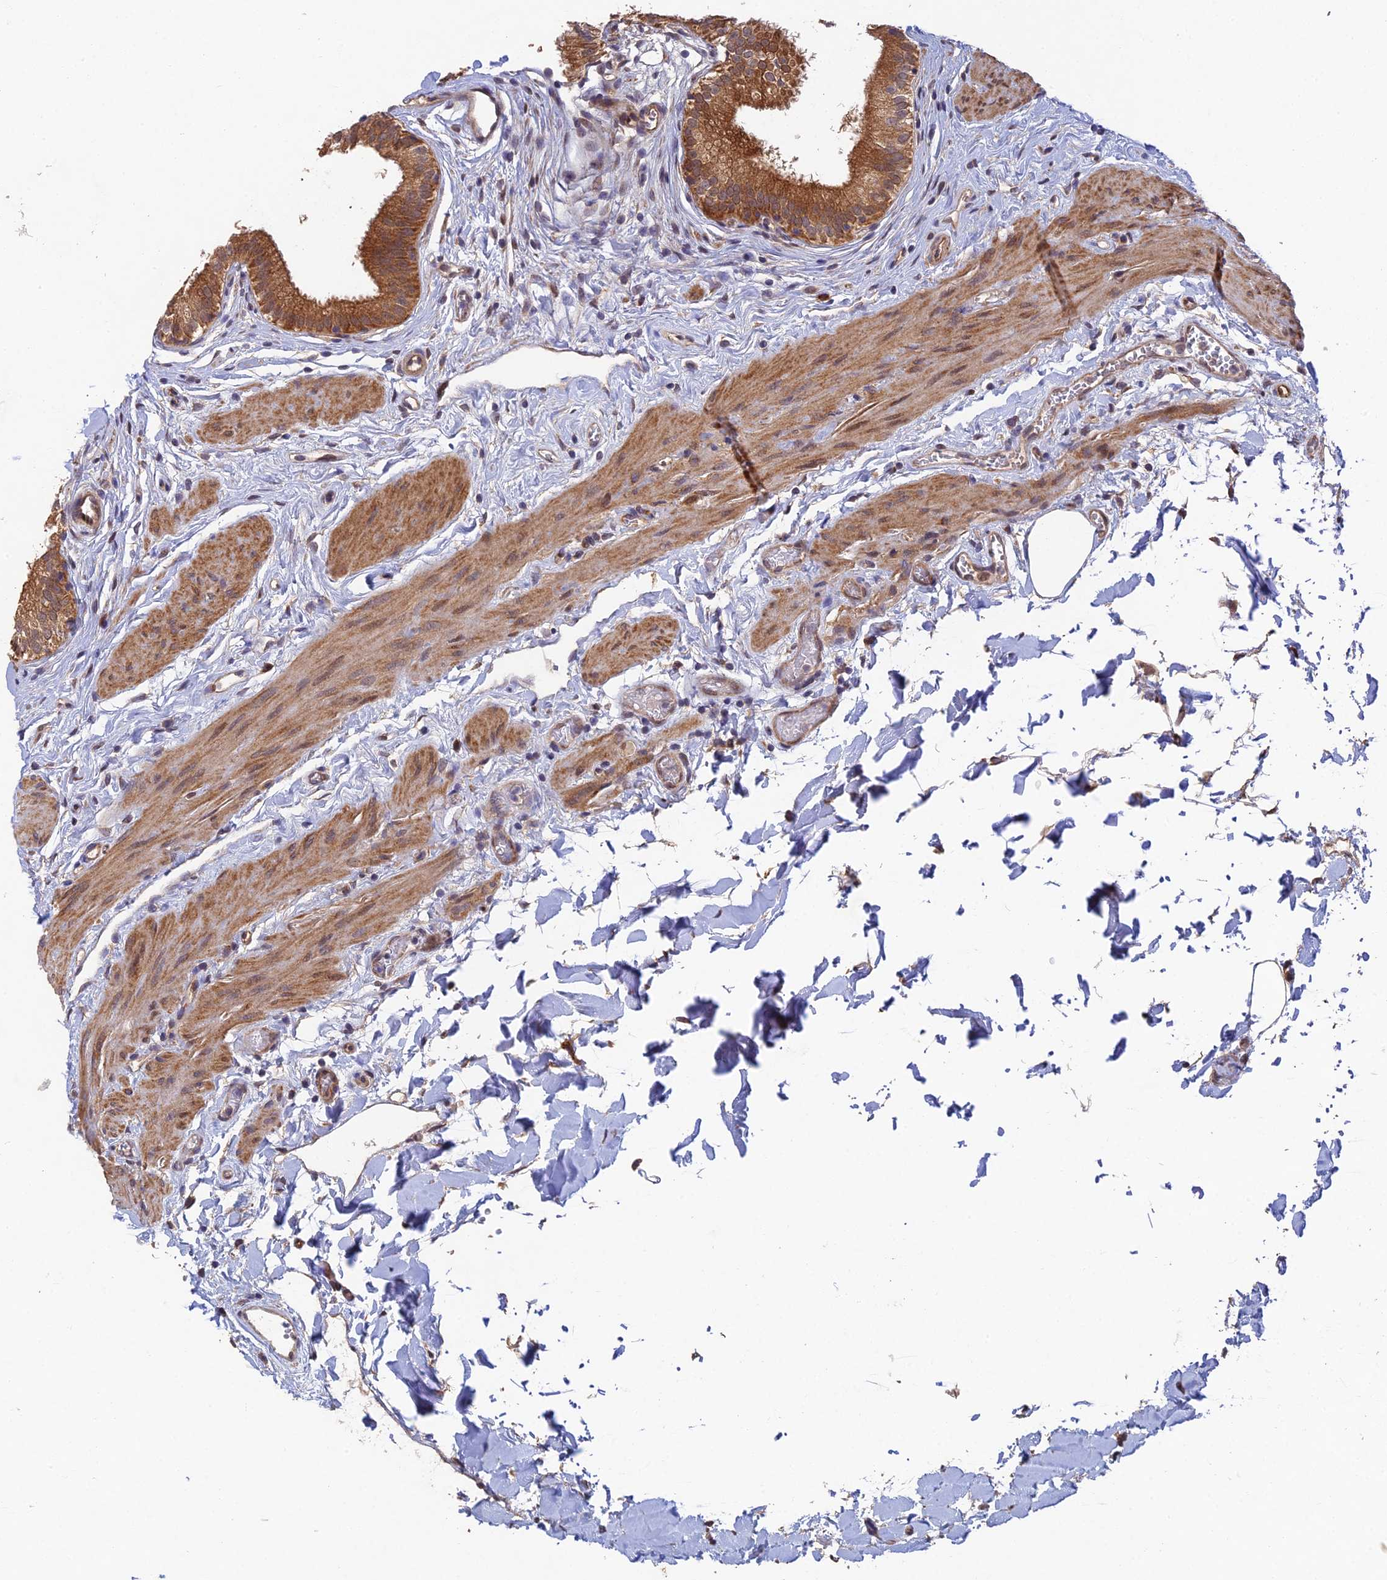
{"staining": {"intensity": "strong", "quantity": ">75%", "location": "cytoplasmic/membranous"}, "tissue": "gallbladder", "cell_type": "Glandular cells", "image_type": "normal", "snomed": [{"axis": "morphology", "description": "Normal tissue, NOS"}, {"axis": "topography", "description": "Gallbladder"}], "caption": "DAB (3,3'-diaminobenzidine) immunohistochemical staining of unremarkable human gallbladder reveals strong cytoplasmic/membranous protein staining in approximately >75% of glandular cells. (brown staining indicates protein expression, while blue staining denotes nuclei).", "gene": "NSMCE1", "patient": {"sex": "female", "age": 54}}